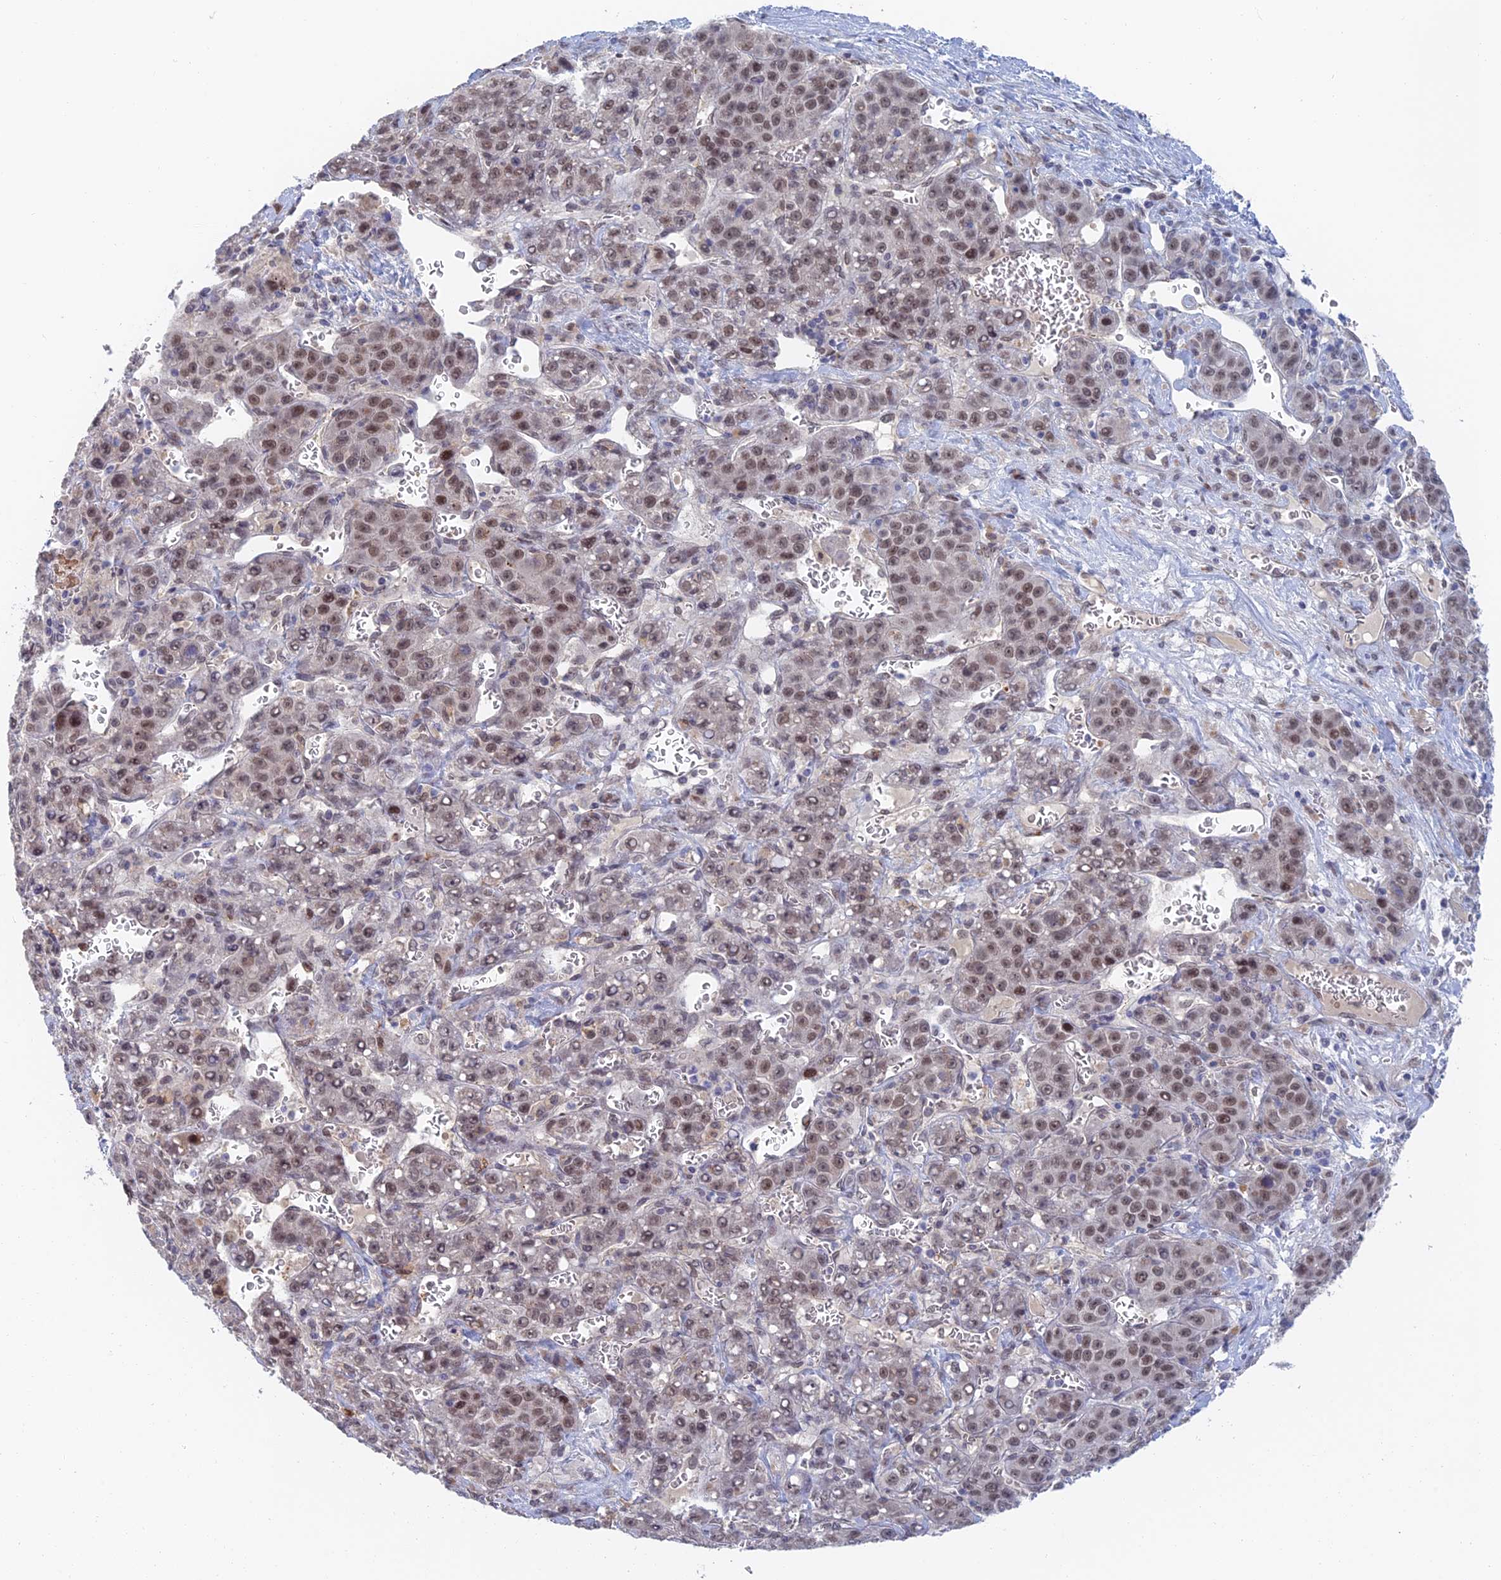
{"staining": {"intensity": "moderate", "quantity": ">75%", "location": "nuclear"}, "tissue": "liver cancer", "cell_type": "Tumor cells", "image_type": "cancer", "snomed": [{"axis": "morphology", "description": "Carcinoma, Hepatocellular, NOS"}, {"axis": "topography", "description": "Liver"}], "caption": "Liver hepatocellular carcinoma stained with a protein marker reveals moderate staining in tumor cells.", "gene": "ZUP1", "patient": {"sex": "female", "age": 53}}